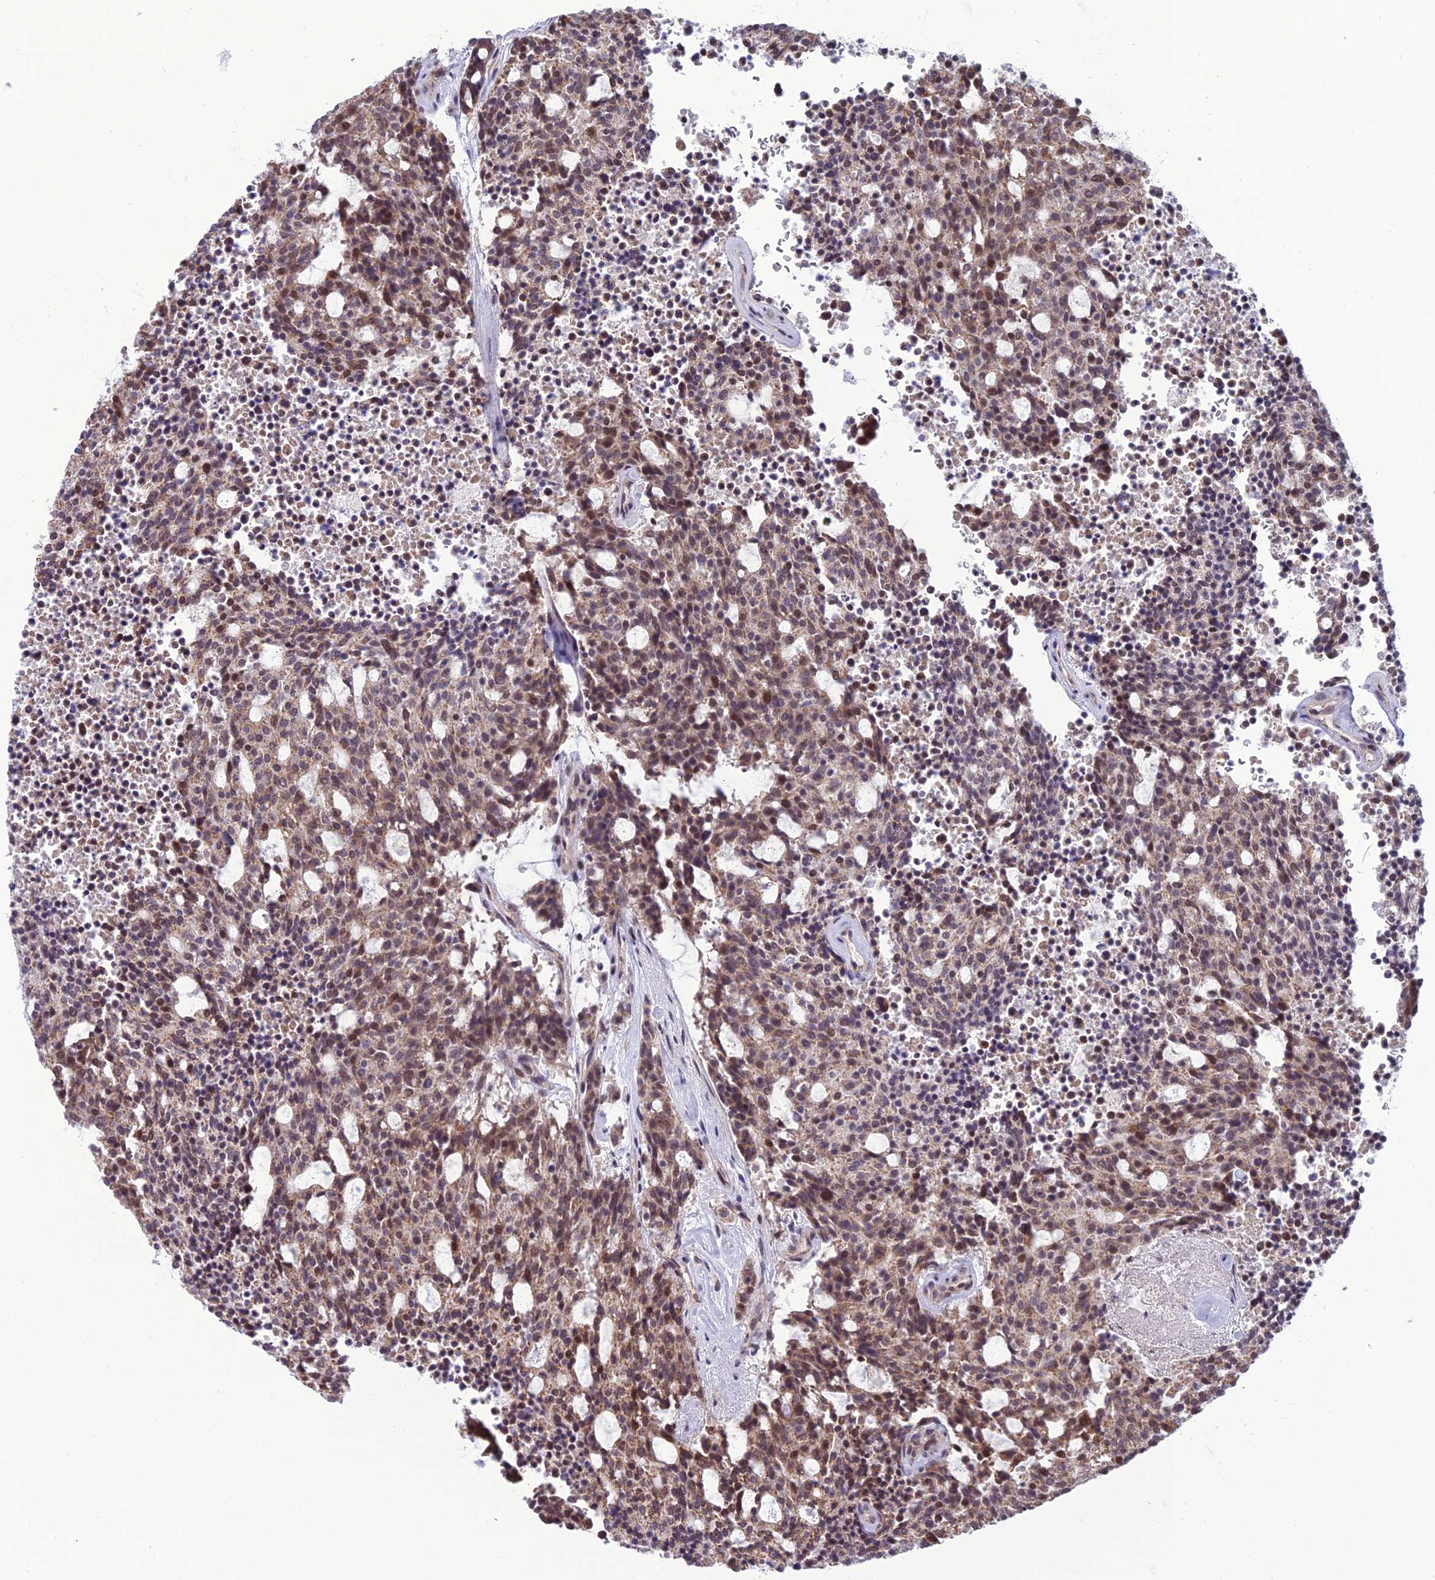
{"staining": {"intensity": "moderate", "quantity": ">75%", "location": "cytoplasmic/membranous,nuclear"}, "tissue": "carcinoid", "cell_type": "Tumor cells", "image_type": "cancer", "snomed": [{"axis": "morphology", "description": "Carcinoid, malignant, NOS"}, {"axis": "topography", "description": "Pancreas"}], "caption": "An immunohistochemistry (IHC) photomicrograph of tumor tissue is shown. Protein staining in brown labels moderate cytoplasmic/membranous and nuclear positivity in malignant carcinoid within tumor cells.", "gene": "FBRS", "patient": {"sex": "female", "age": 54}}